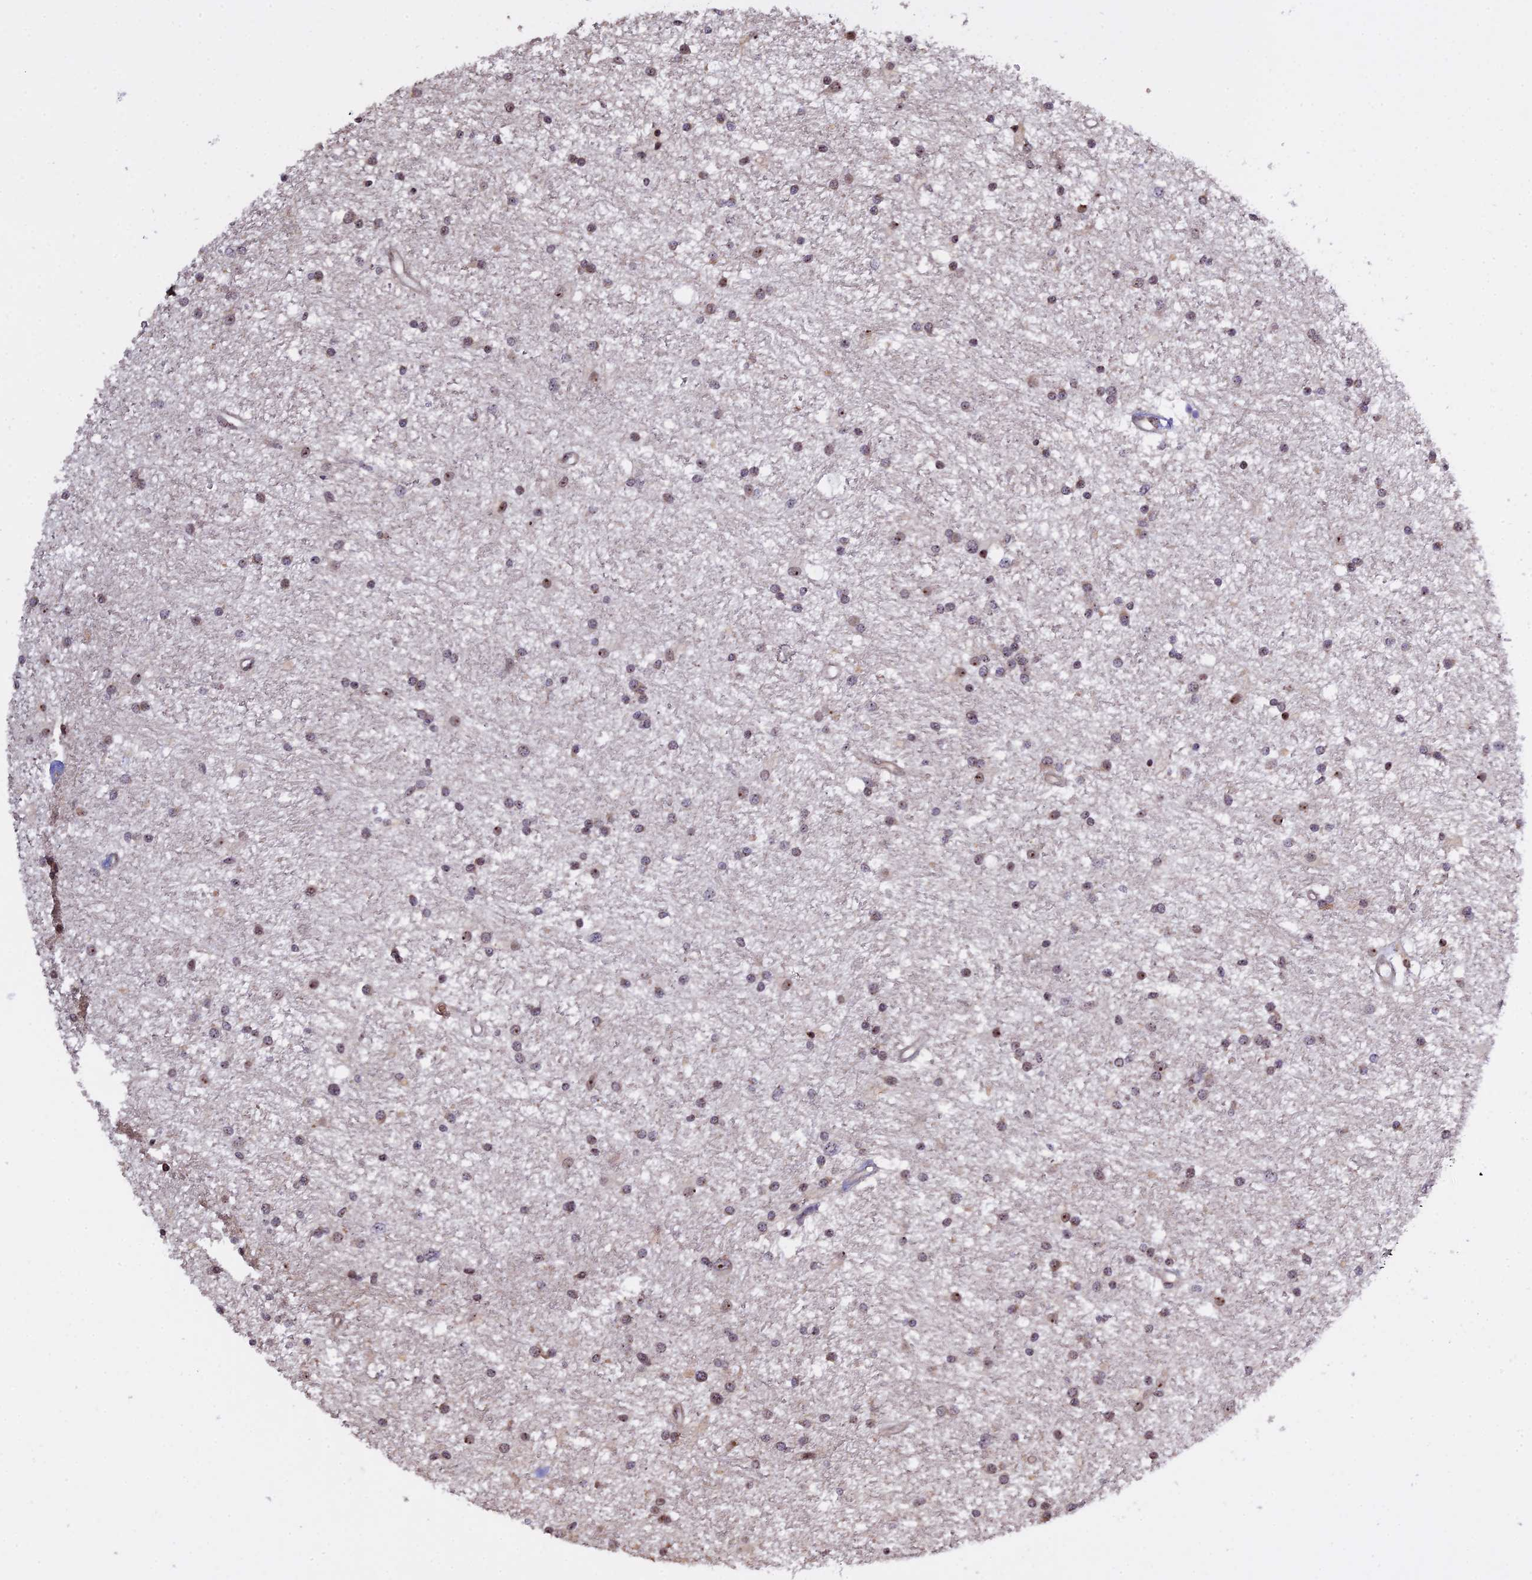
{"staining": {"intensity": "weak", "quantity": "25%-75%", "location": "nuclear"}, "tissue": "glioma", "cell_type": "Tumor cells", "image_type": "cancer", "snomed": [{"axis": "morphology", "description": "Glioma, malignant, High grade"}, {"axis": "topography", "description": "Brain"}], "caption": "A micrograph of high-grade glioma (malignant) stained for a protein demonstrates weak nuclear brown staining in tumor cells. The protein of interest is stained brown, and the nuclei are stained in blue (DAB (3,3'-diaminobenzidine) IHC with brightfield microscopy, high magnification).", "gene": "MGA", "patient": {"sex": "male", "age": 77}}